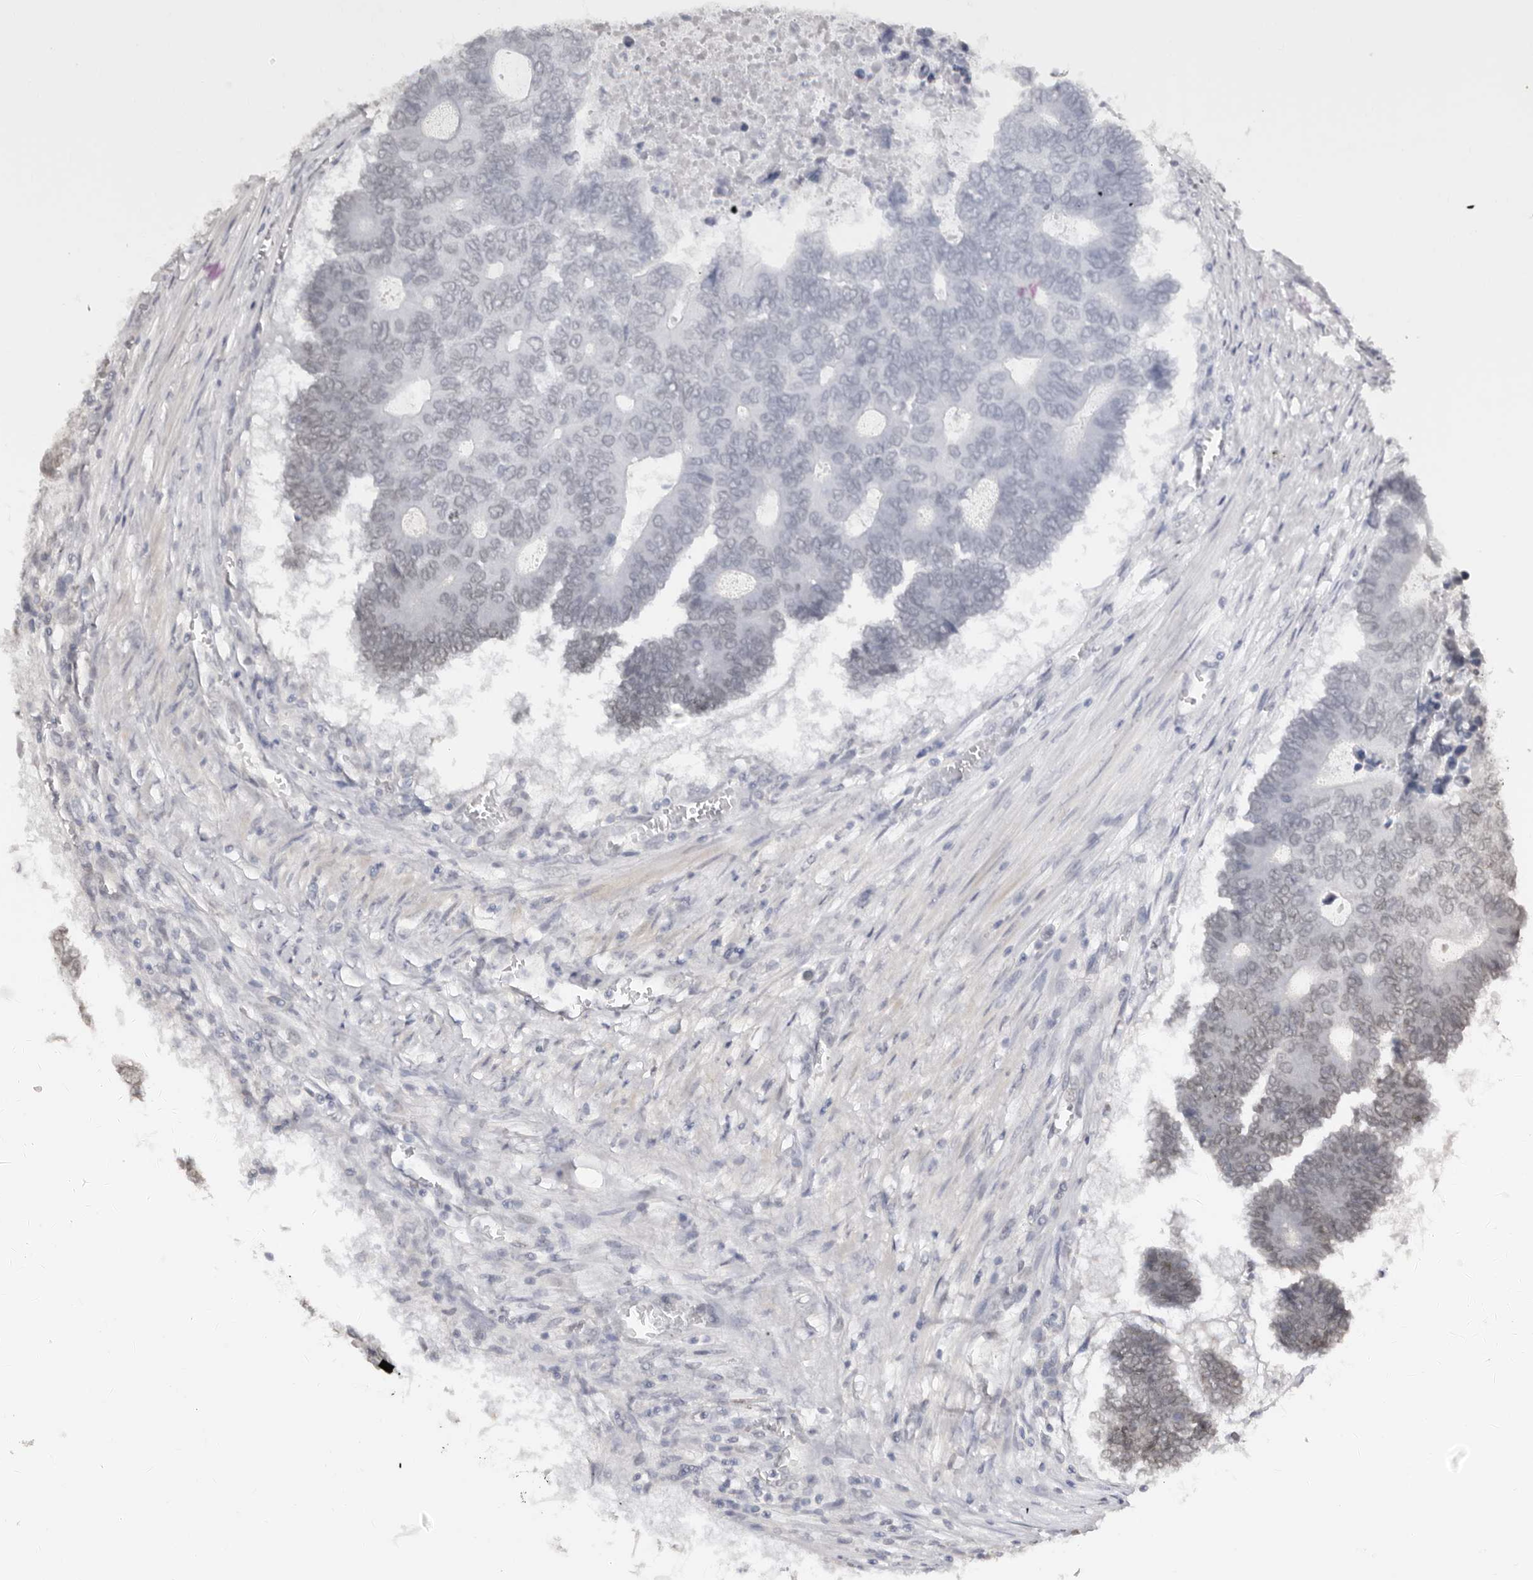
{"staining": {"intensity": "weak", "quantity": "<25%", "location": "nuclear"}, "tissue": "colorectal cancer", "cell_type": "Tumor cells", "image_type": "cancer", "snomed": [{"axis": "morphology", "description": "Adenocarcinoma, NOS"}, {"axis": "topography", "description": "Colon"}], "caption": "Tumor cells show no significant protein staining in colorectal adenocarcinoma. (Stains: DAB (3,3'-diaminobenzidine) immunohistochemistry with hematoxylin counter stain, Microscopy: brightfield microscopy at high magnification).", "gene": "LCORL", "patient": {"sex": "male", "age": 87}}